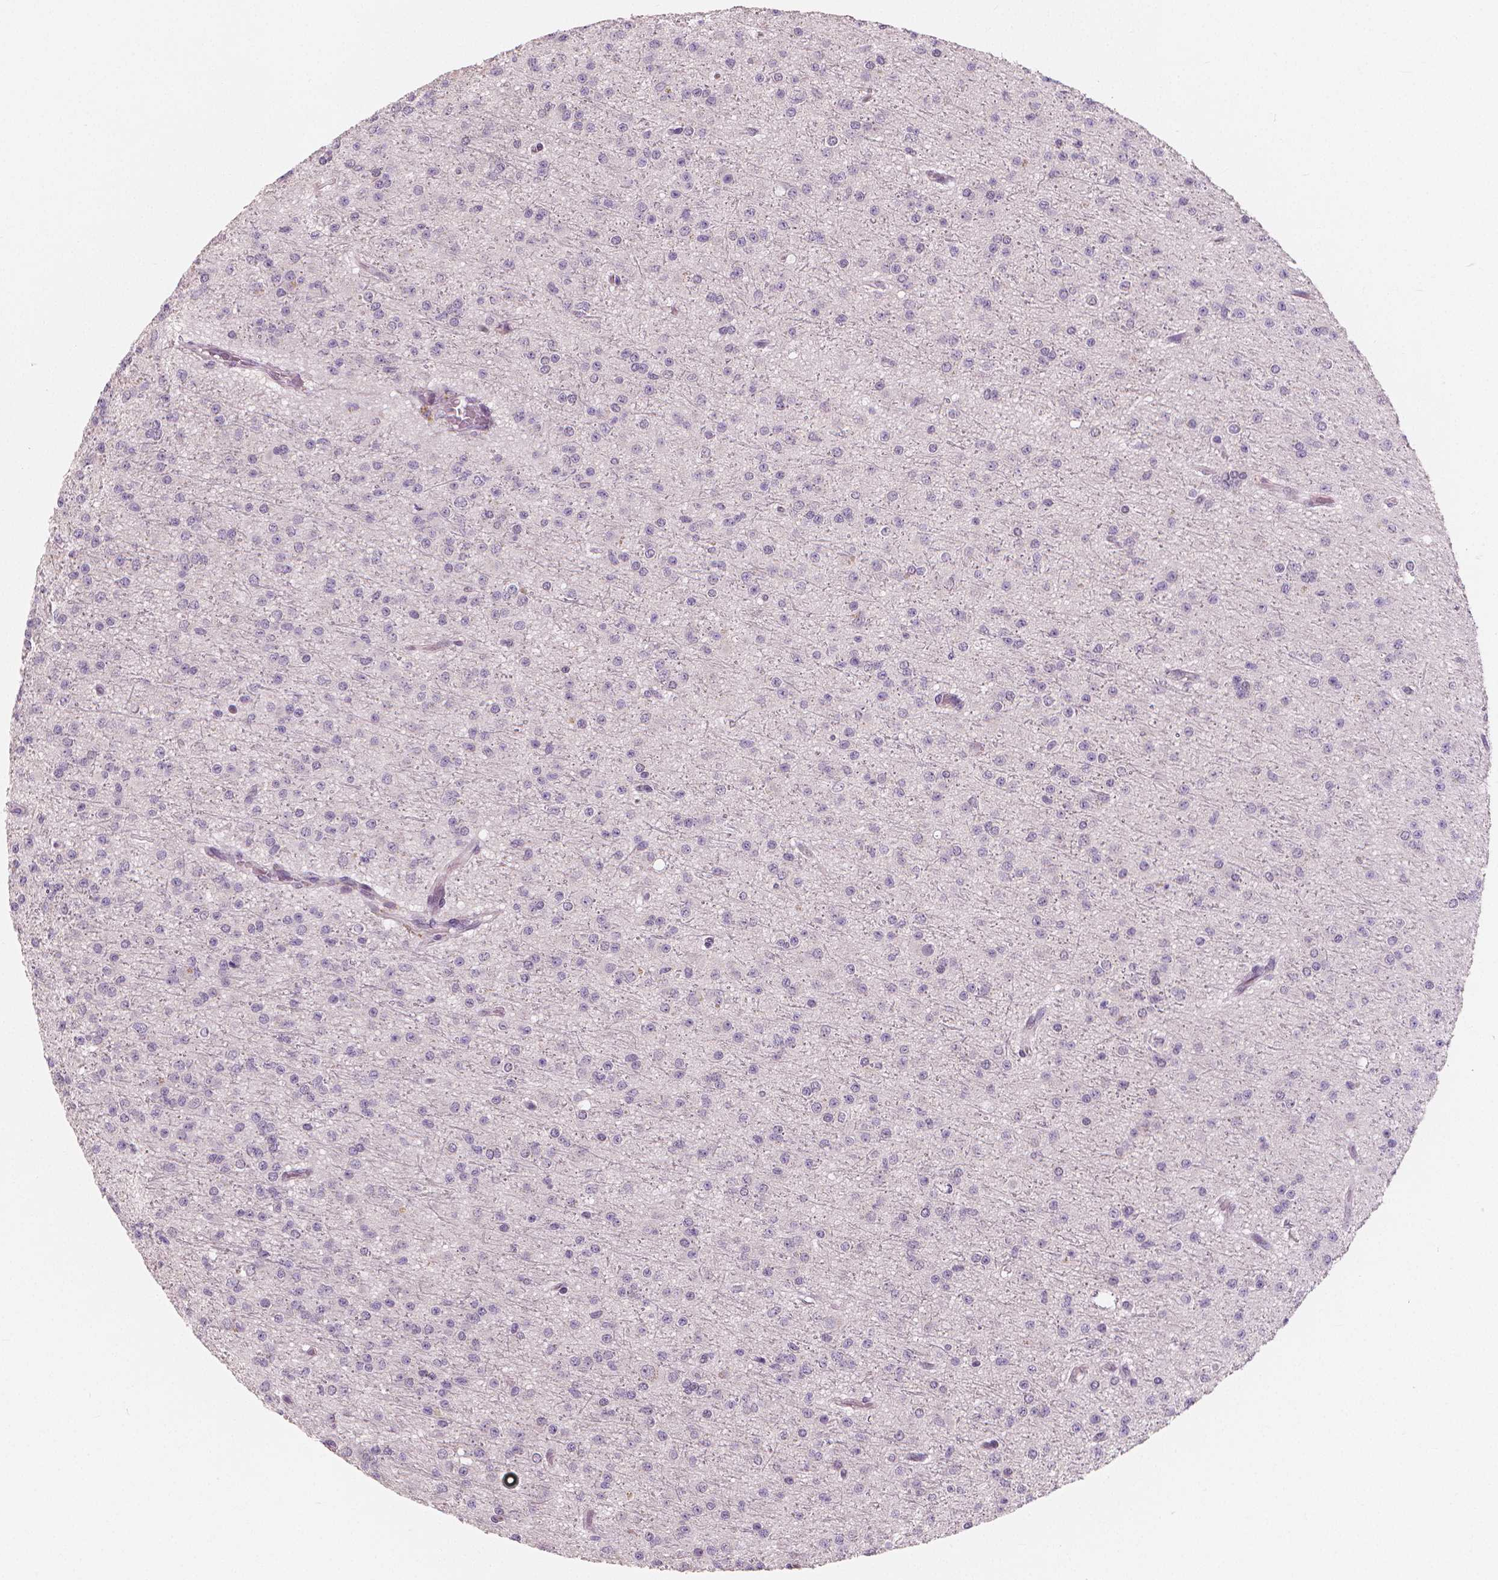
{"staining": {"intensity": "negative", "quantity": "none", "location": "none"}, "tissue": "glioma", "cell_type": "Tumor cells", "image_type": "cancer", "snomed": [{"axis": "morphology", "description": "Glioma, malignant, Low grade"}, {"axis": "topography", "description": "Brain"}], "caption": "IHC image of malignant glioma (low-grade) stained for a protein (brown), which displays no staining in tumor cells.", "gene": "RNASE7", "patient": {"sex": "male", "age": 27}}